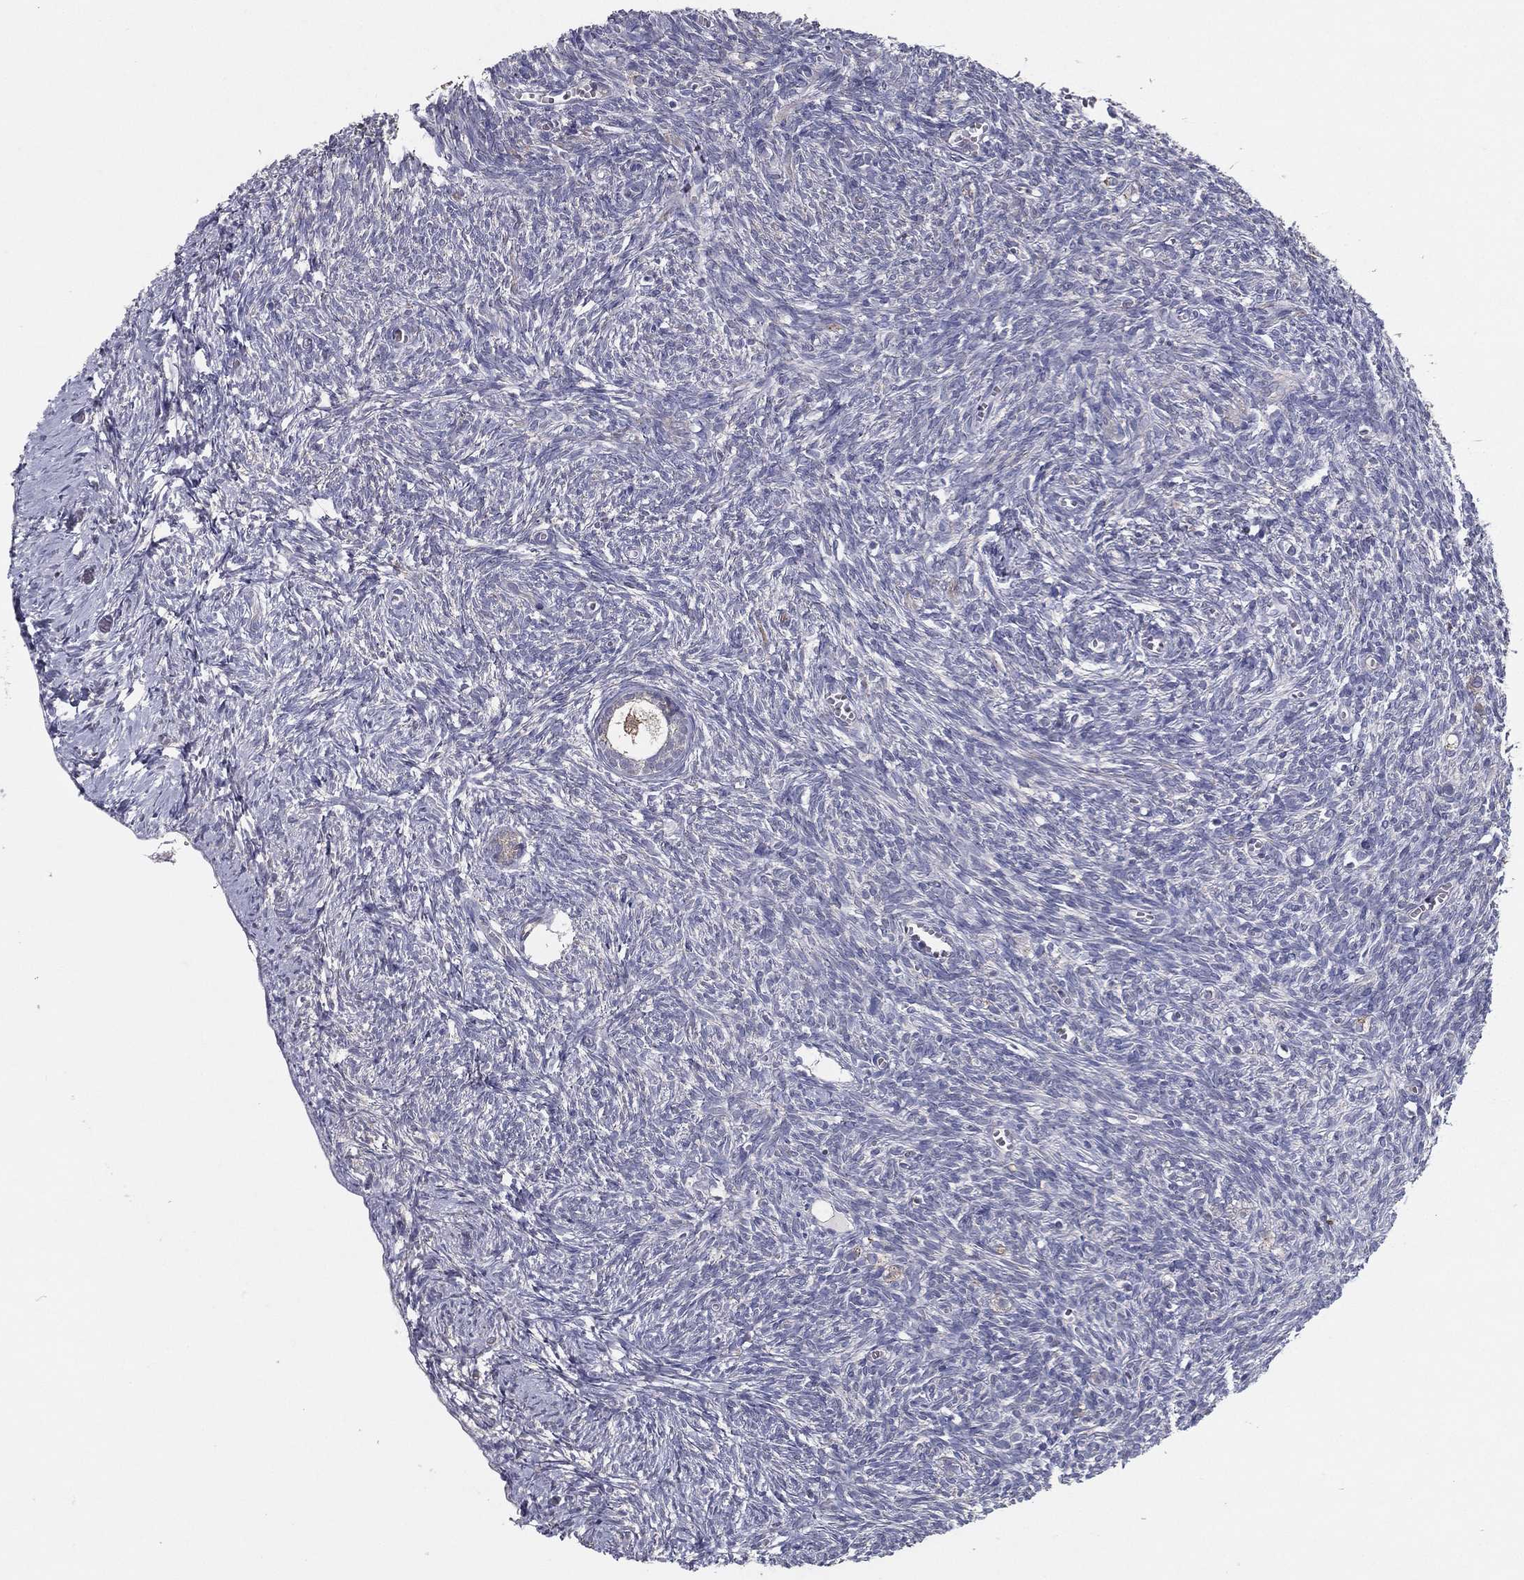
{"staining": {"intensity": "weak", "quantity": "25%-75%", "location": "cytoplasmic/membranous"}, "tissue": "ovary", "cell_type": "Follicle cells", "image_type": "normal", "snomed": [{"axis": "morphology", "description": "Normal tissue, NOS"}, {"axis": "topography", "description": "Ovary"}], "caption": "High-magnification brightfield microscopy of unremarkable ovary stained with DAB (3,3'-diaminobenzidine) (brown) and counterstained with hematoxylin (blue). follicle cells exhibit weak cytoplasmic/membranous expression is seen in about25%-75% of cells.", "gene": "PCSK1", "patient": {"sex": "female", "age": 43}}